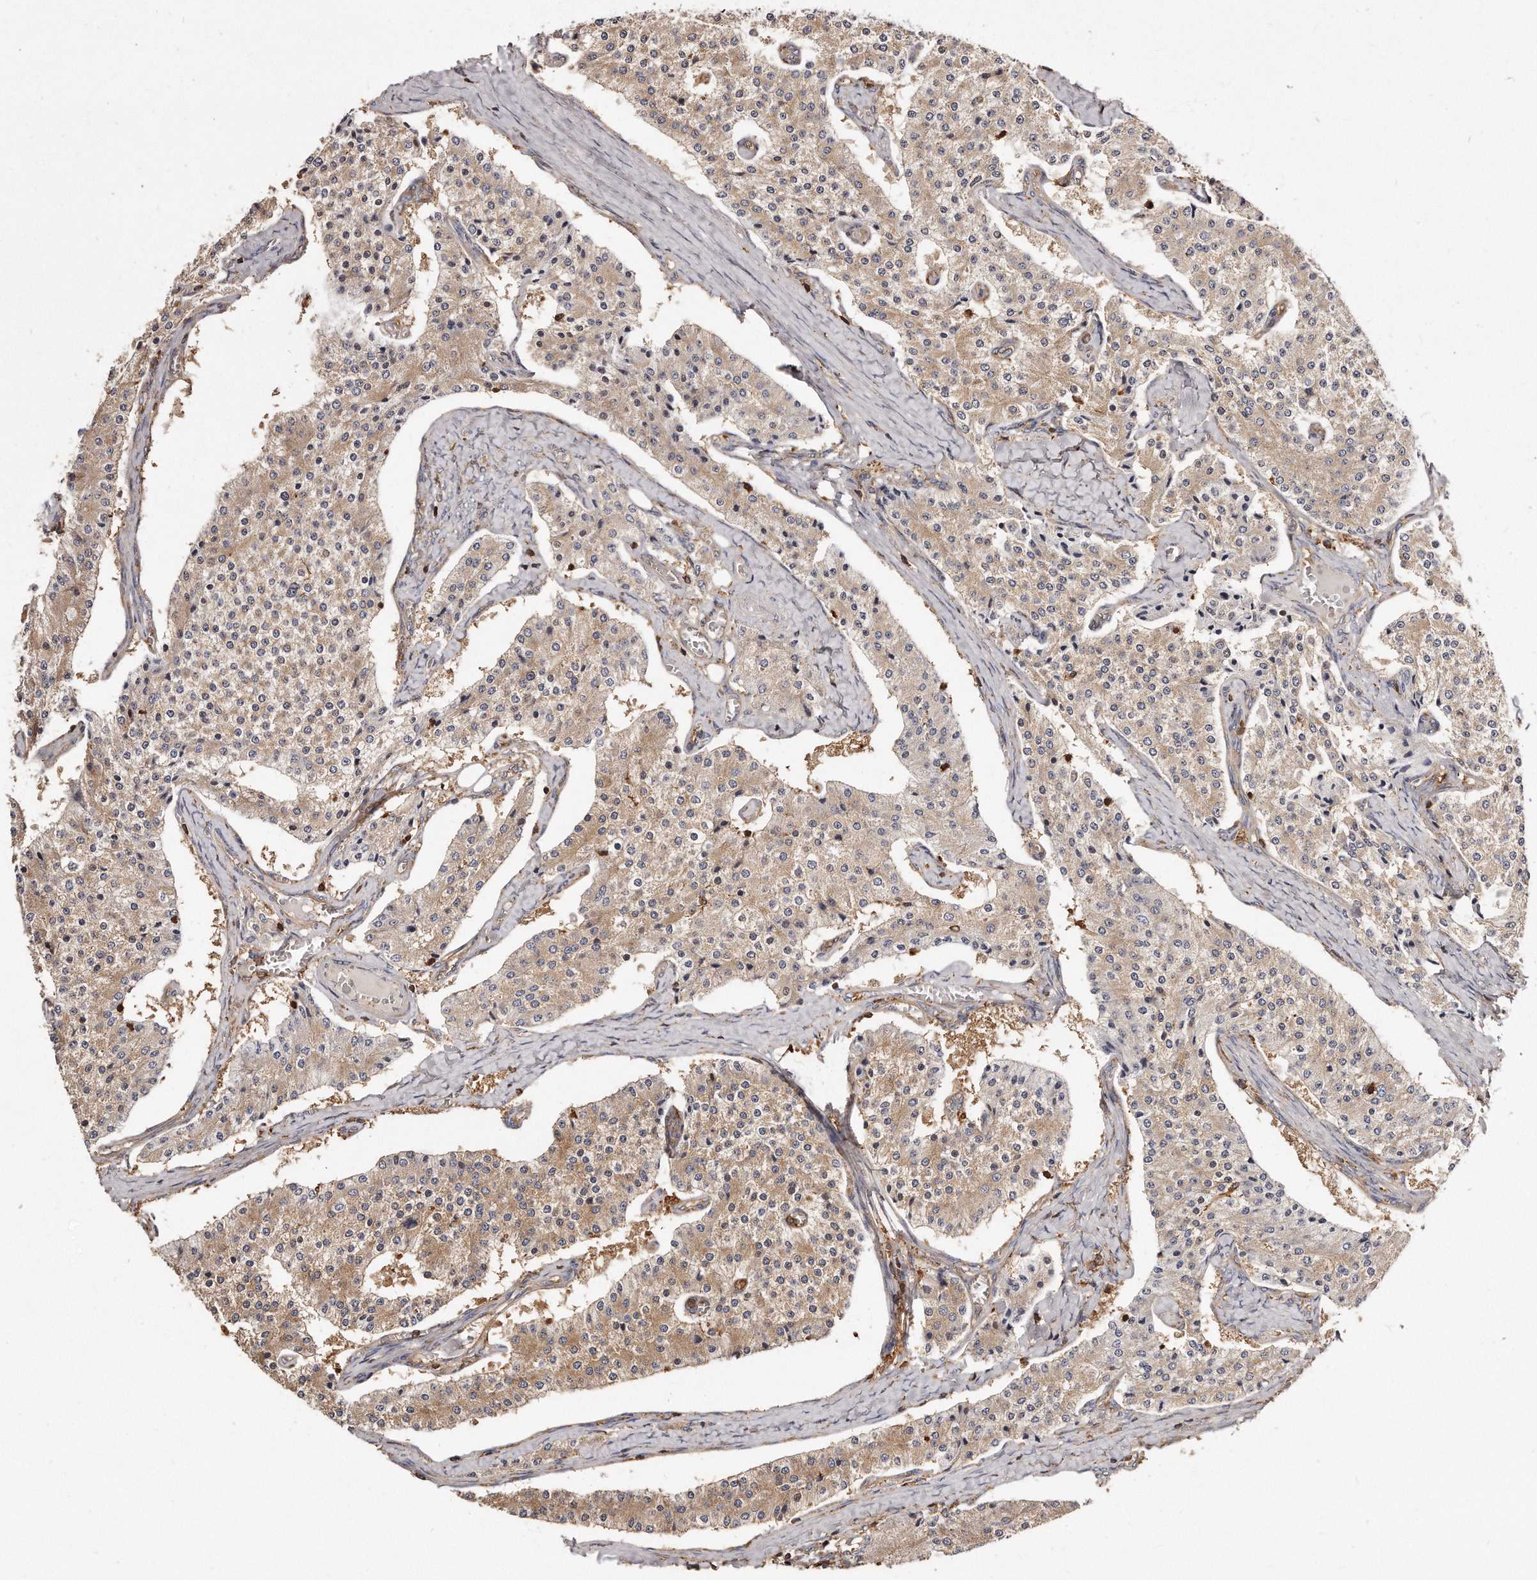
{"staining": {"intensity": "moderate", "quantity": "25%-75%", "location": "cytoplasmic/membranous"}, "tissue": "carcinoid", "cell_type": "Tumor cells", "image_type": "cancer", "snomed": [{"axis": "morphology", "description": "Carcinoid, malignant, NOS"}, {"axis": "topography", "description": "Colon"}], "caption": "Carcinoid stained for a protein displays moderate cytoplasmic/membranous positivity in tumor cells. Nuclei are stained in blue.", "gene": "CAP1", "patient": {"sex": "female", "age": 52}}